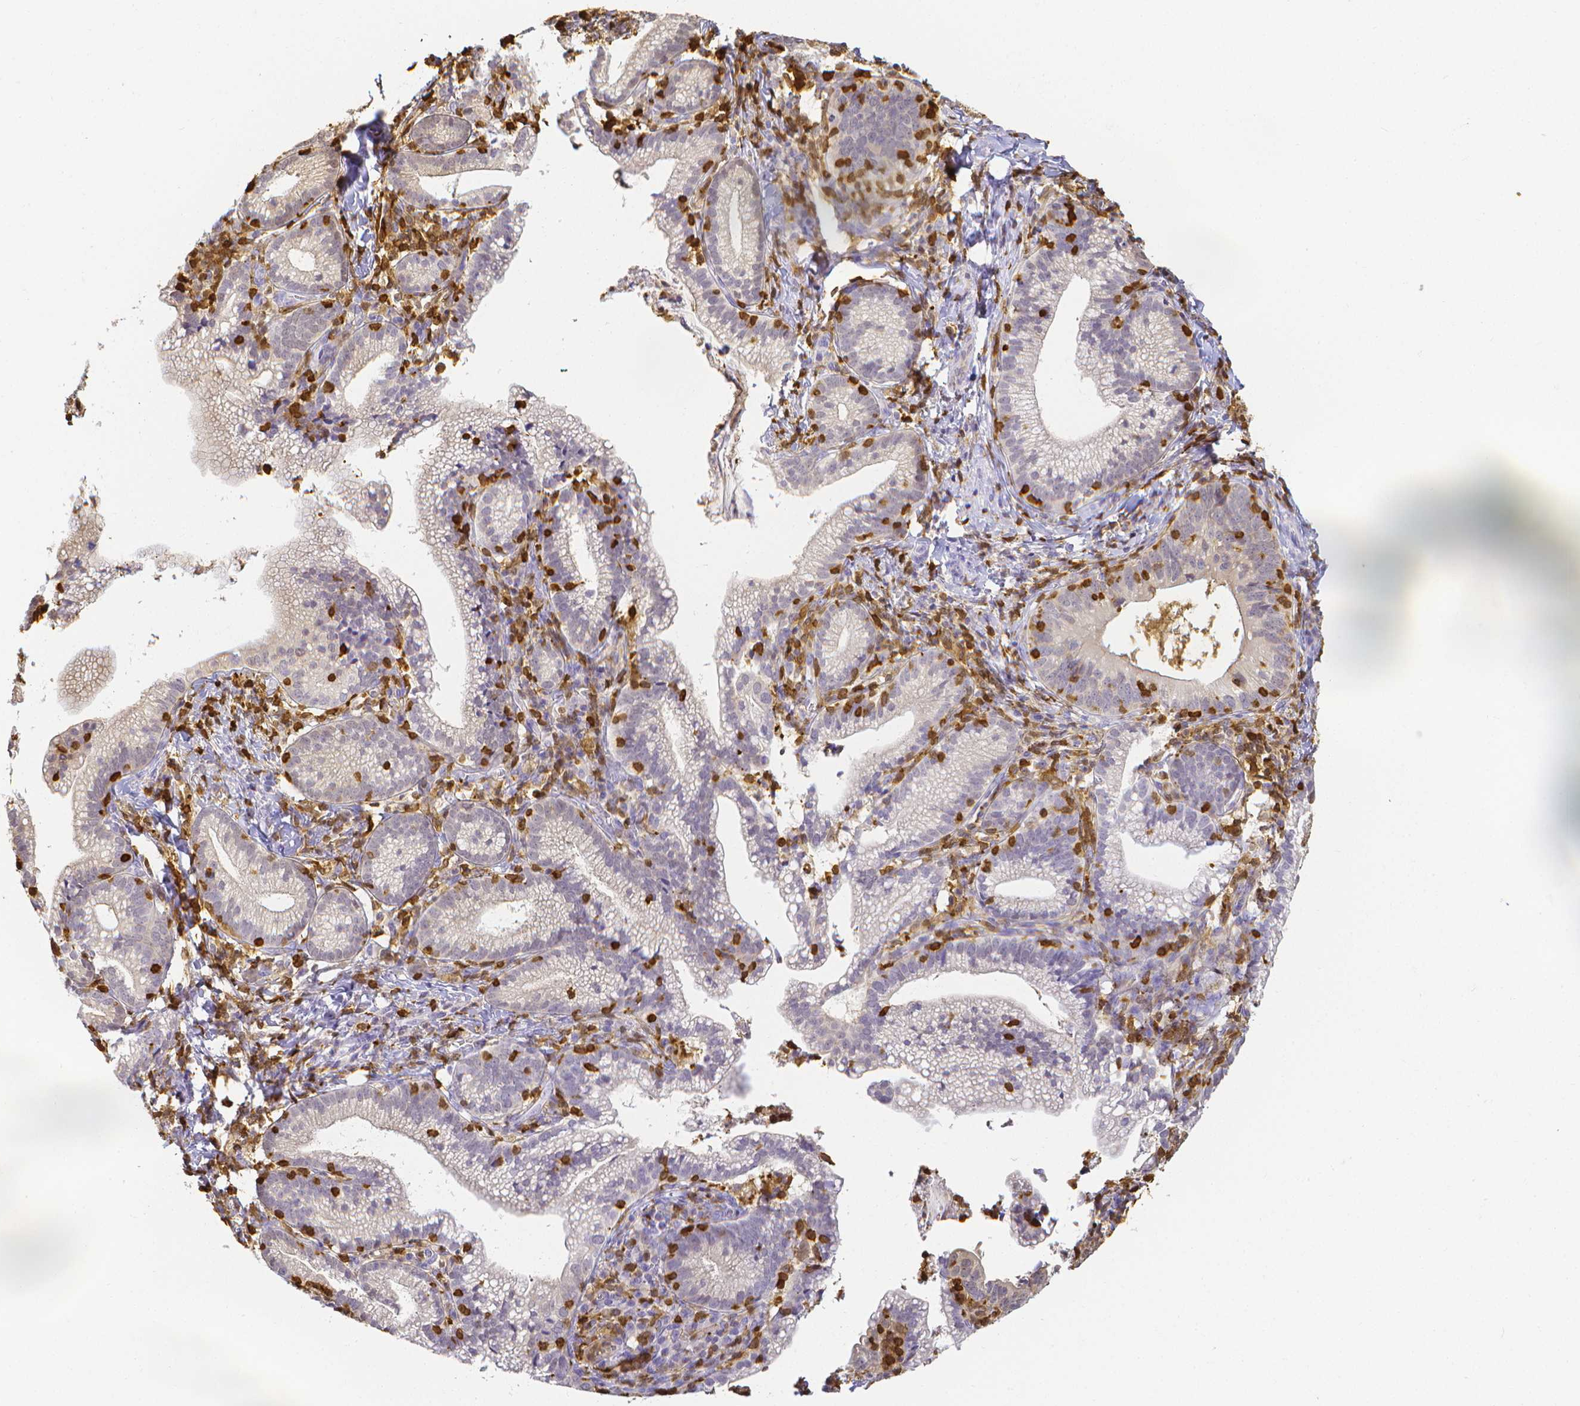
{"staining": {"intensity": "negative", "quantity": "none", "location": "none"}, "tissue": "cervical cancer", "cell_type": "Tumor cells", "image_type": "cancer", "snomed": [{"axis": "morphology", "description": "Normal tissue, NOS"}, {"axis": "morphology", "description": "Adenocarcinoma, NOS"}, {"axis": "topography", "description": "Cervix"}], "caption": "Cervical cancer was stained to show a protein in brown. There is no significant positivity in tumor cells. (Immunohistochemistry (ihc), brightfield microscopy, high magnification).", "gene": "COTL1", "patient": {"sex": "female", "age": 44}}